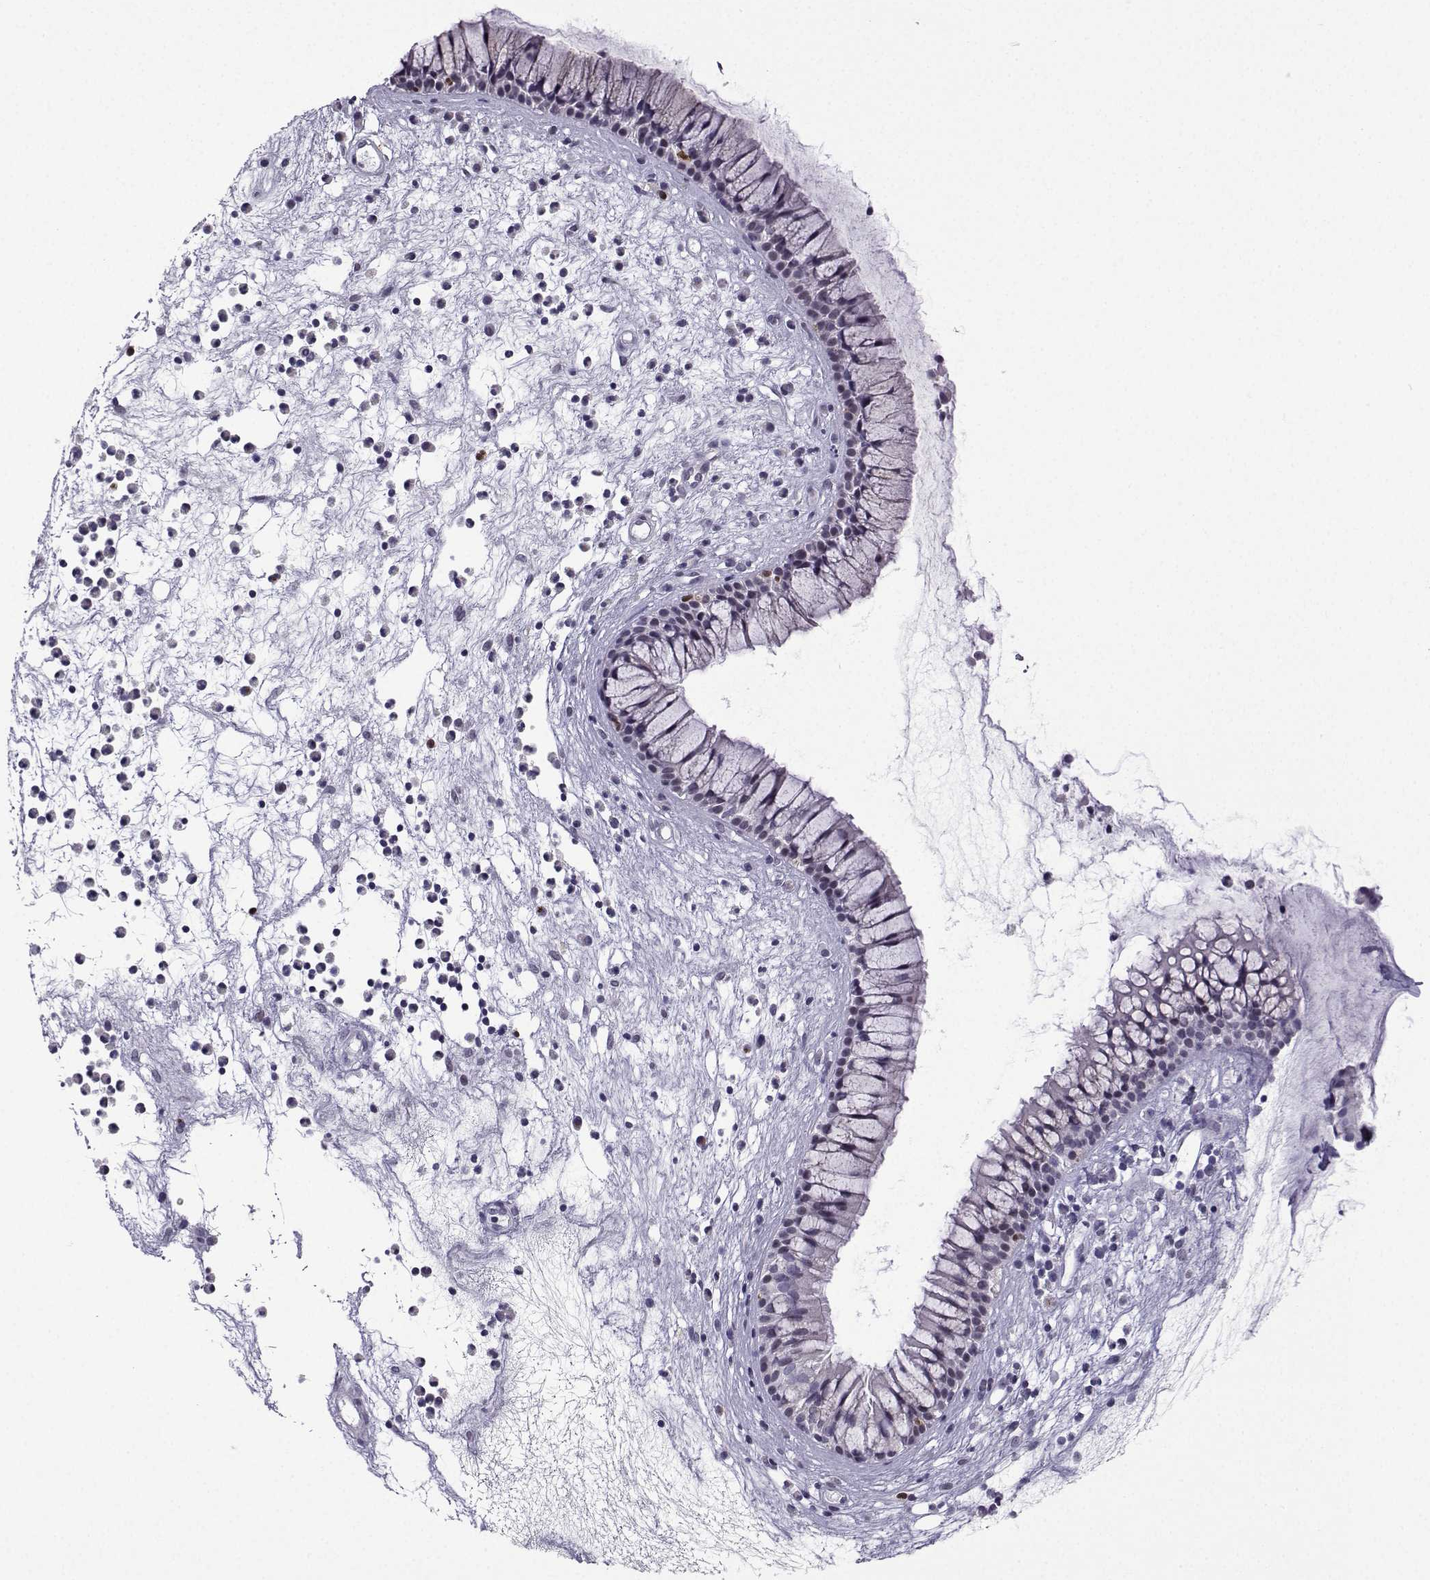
{"staining": {"intensity": "negative", "quantity": "none", "location": "none"}, "tissue": "nasopharynx", "cell_type": "Respiratory epithelial cells", "image_type": "normal", "snomed": [{"axis": "morphology", "description": "Normal tissue, NOS"}, {"axis": "topography", "description": "Nasopharynx"}], "caption": "This micrograph is of benign nasopharynx stained with IHC to label a protein in brown with the nuclei are counter-stained blue. There is no expression in respiratory epithelial cells.", "gene": "HTR7", "patient": {"sex": "male", "age": 77}}